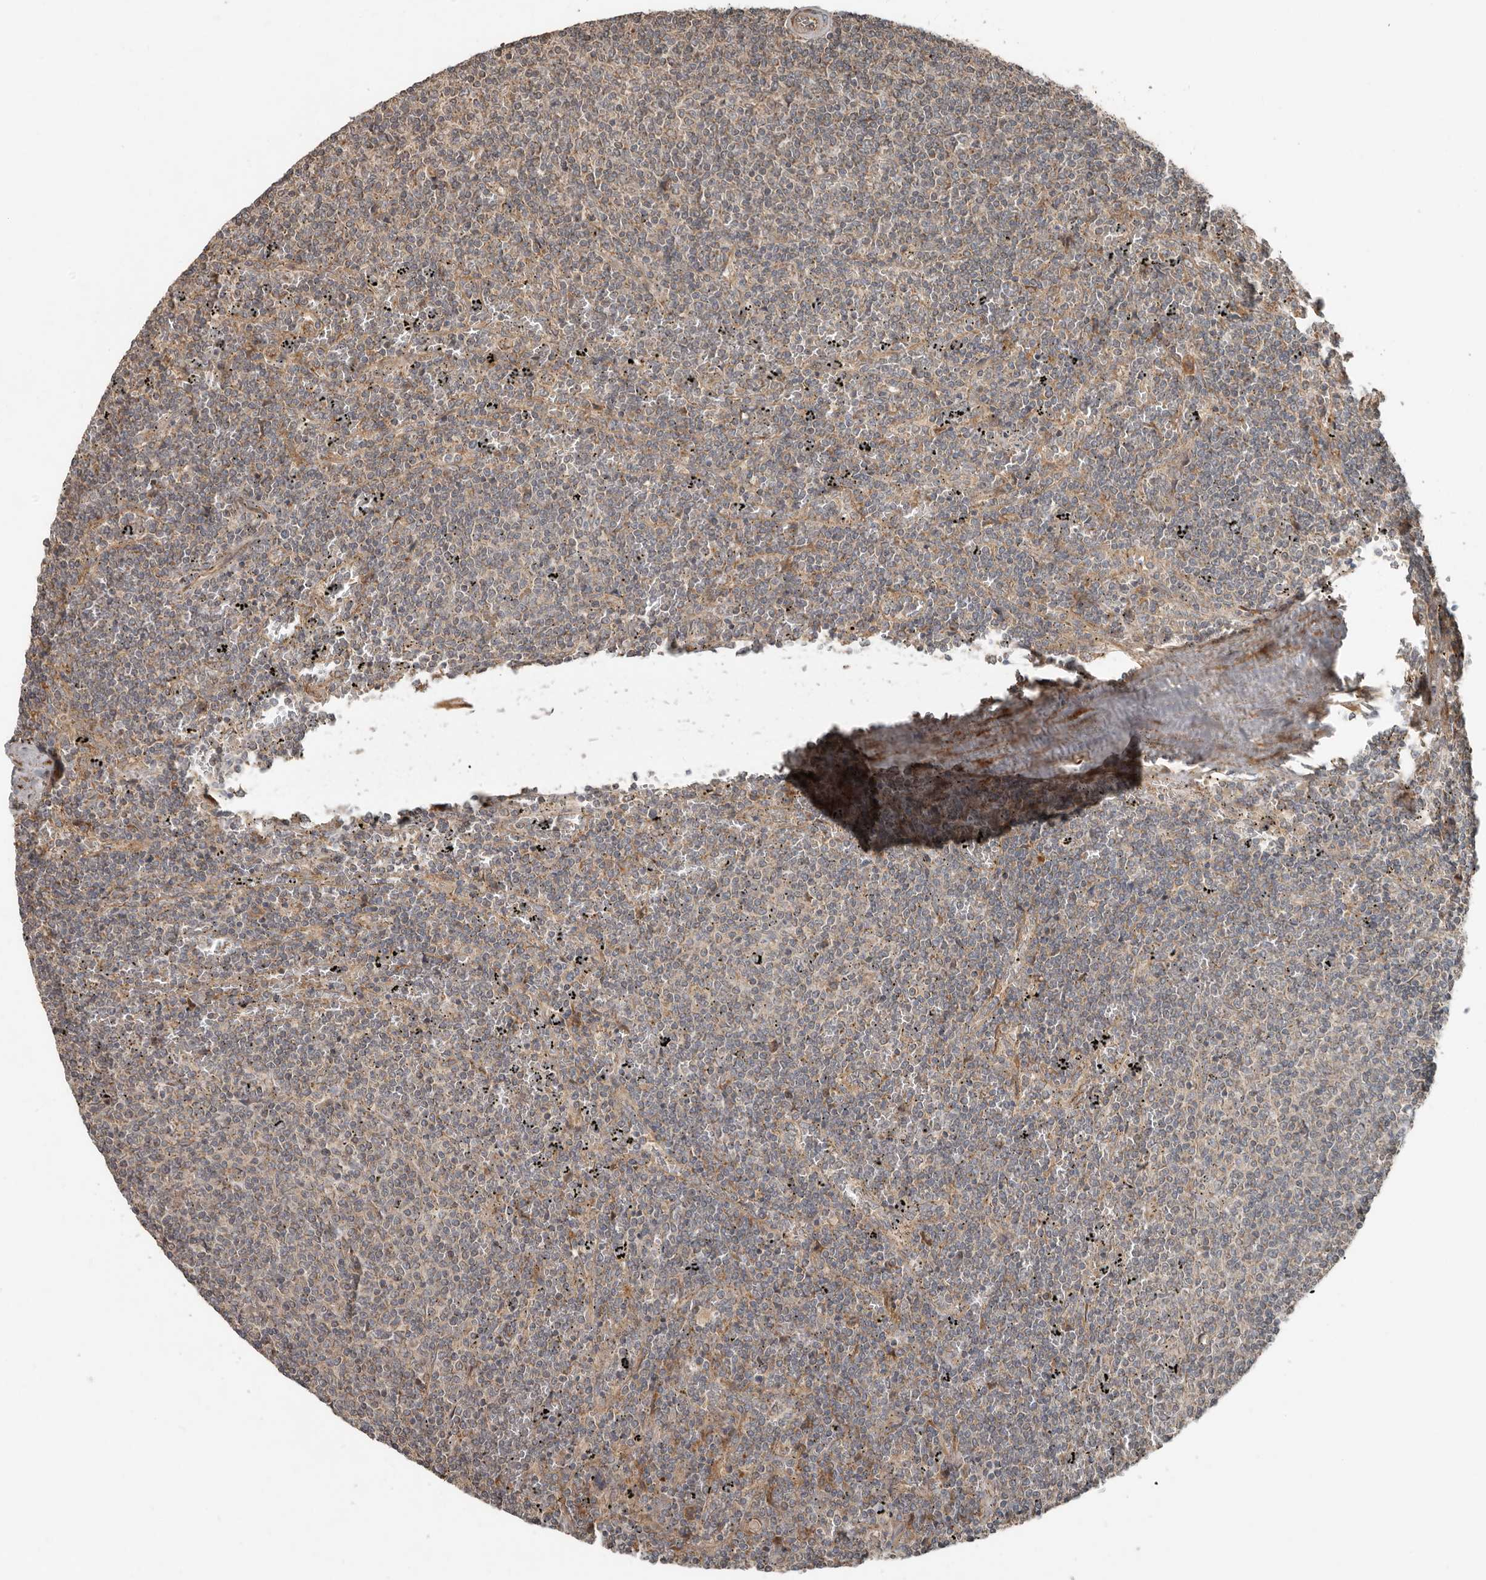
{"staining": {"intensity": "negative", "quantity": "none", "location": "none"}, "tissue": "lymphoma", "cell_type": "Tumor cells", "image_type": "cancer", "snomed": [{"axis": "morphology", "description": "Malignant lymphoma, non-Hodgkin's type, Low grade"}, {"axis": "topography", "description": "Spleen"}], "caption": "Tumor cells are negative for protein expression in human low-grade malignant lymphoma, non-Hodgkin's type.", "gene": "SLC6A7", "patient": {"sex": "female", "age": 50}}